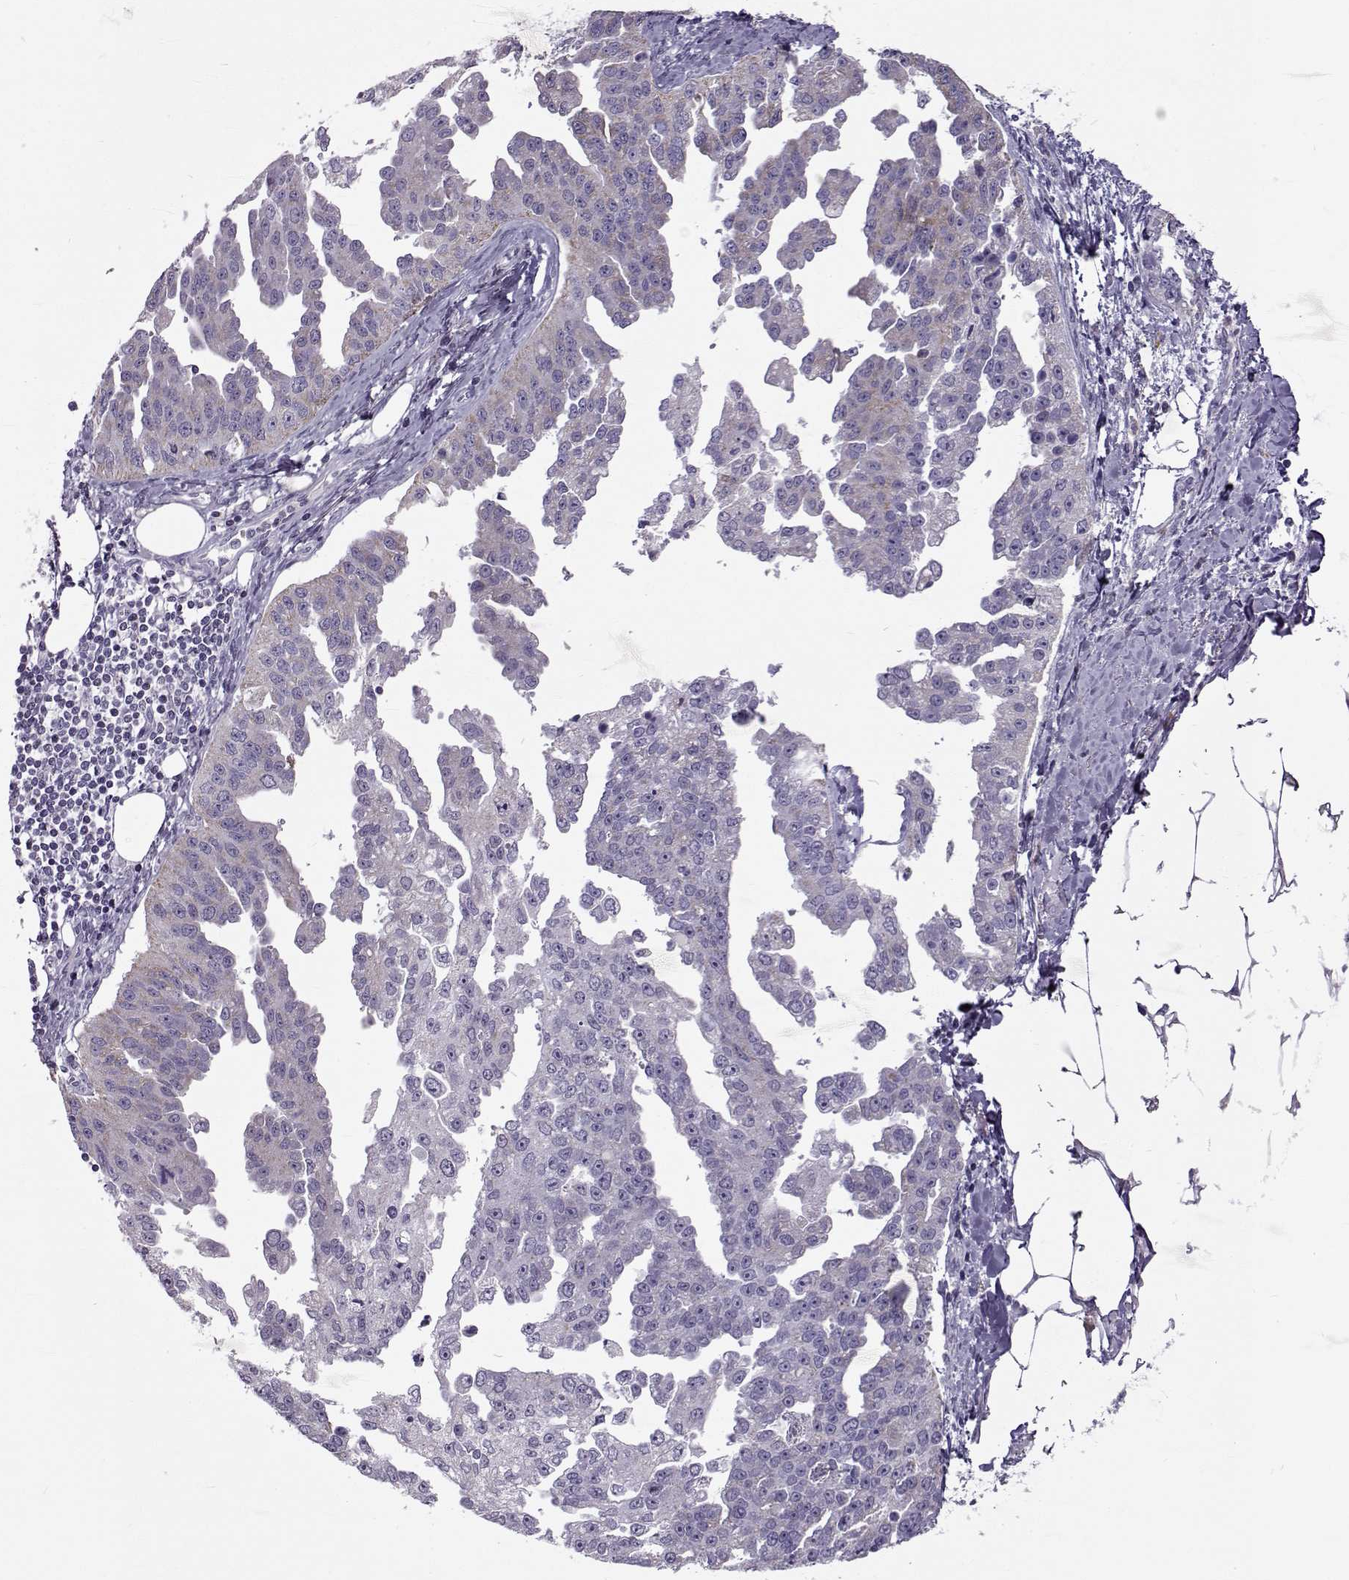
{"staining": {"intensity": "negative", "quantity": "none", "location": "none"}, "tissue": "ovarian cancer", "cell_type": "Tumor cells", "image_type": "cancer", "snomed": [{"axis": "morphology", "description": "Cystadenocarcinoma, serous, NOS"}, {"axis": "topography", "description": "Ovary"}], "caption": "Immunohistochemistry (IHC) image of human ovarian cancer (serous cystadenocarcinoma) stained for a protein (brown), which exhibits no staining in tumor cells.", "gene": "CLN6", "patient": {"sex": "female", "age": 75}}